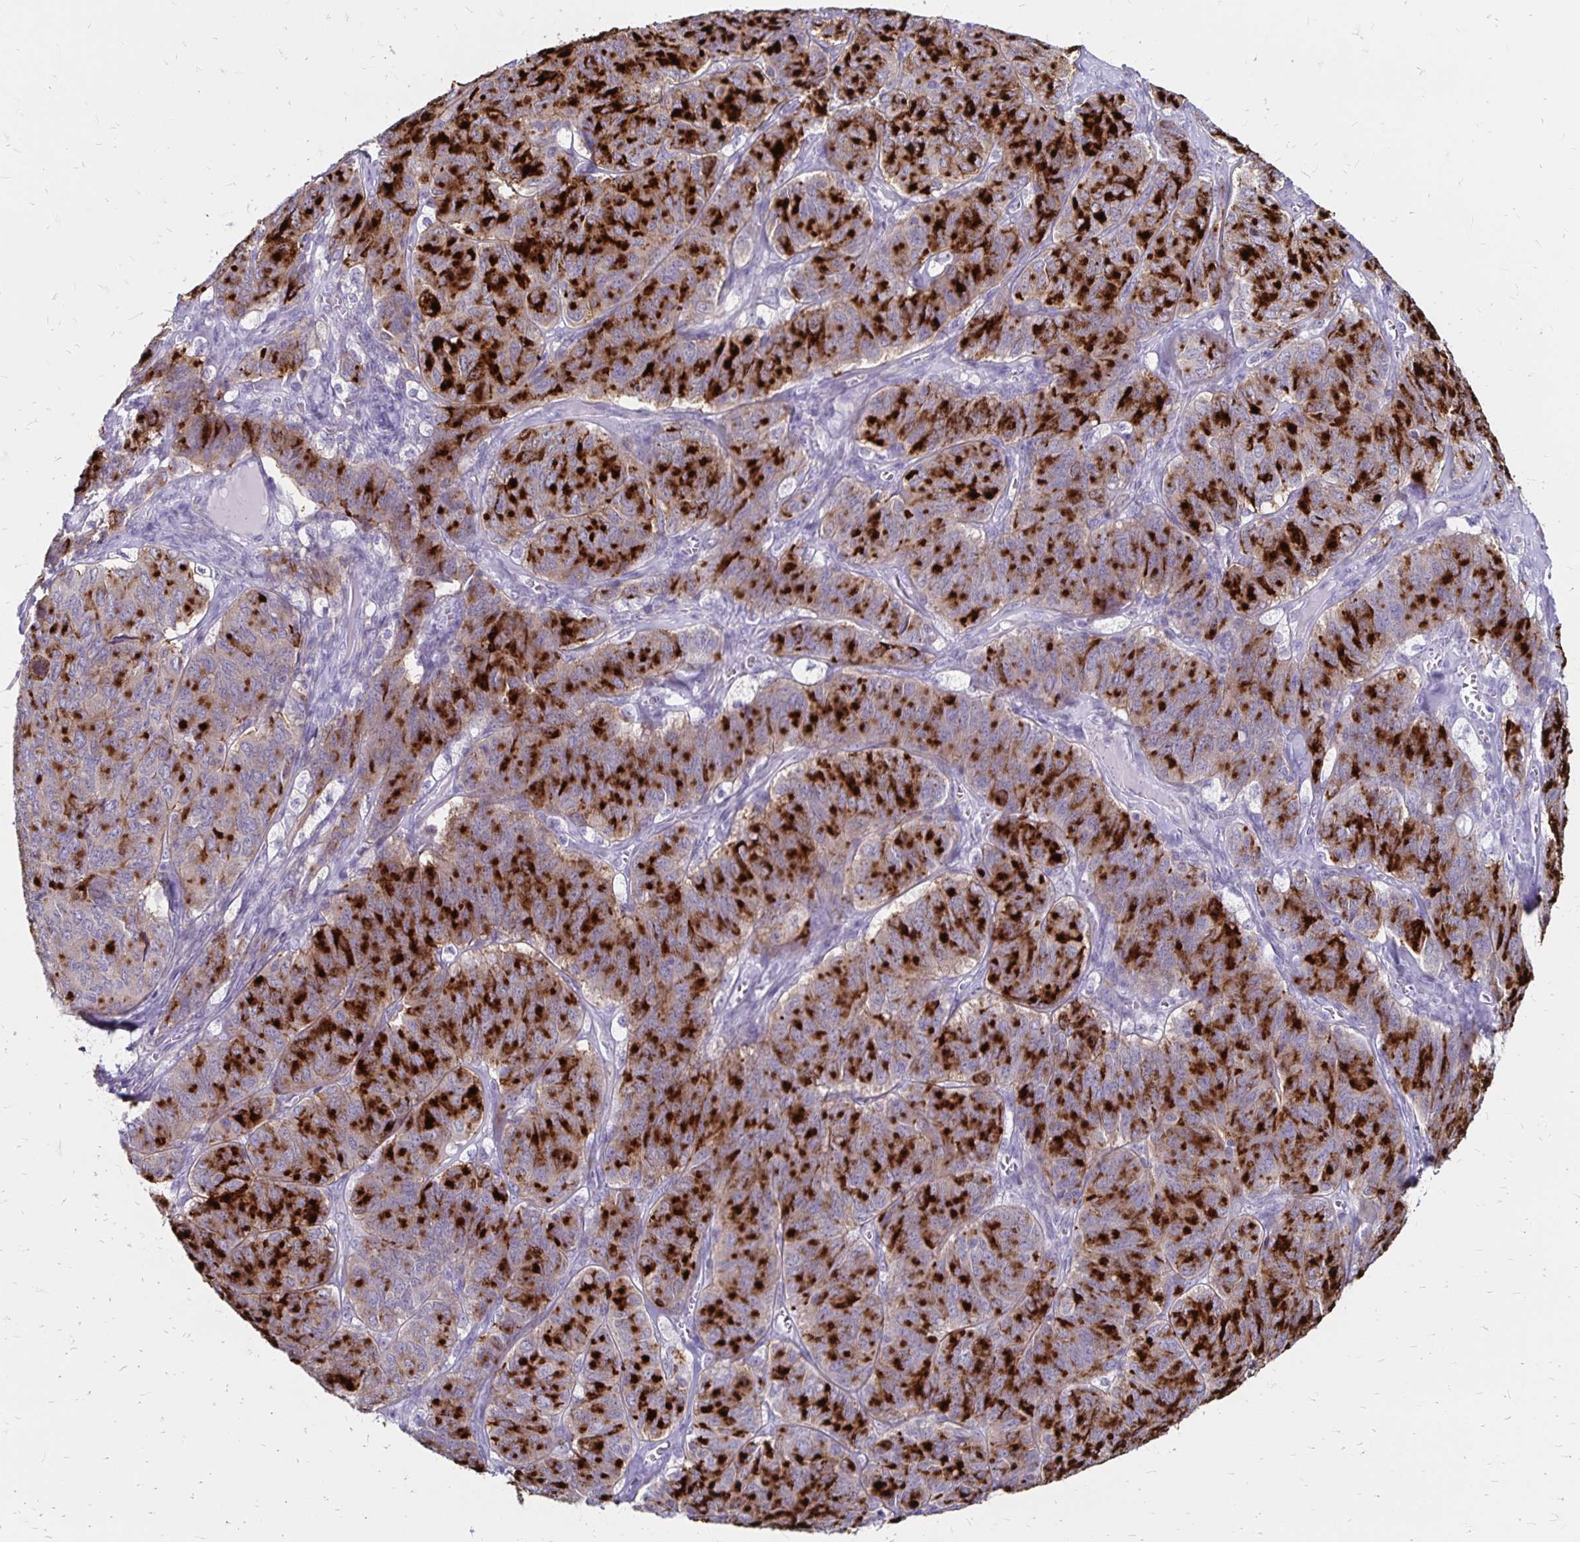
{"staining": {"intensity": "strong", "quantity": "25%-75%", "location": "cytoplasmic/membranous"}, "tissue": "ovarian cancer", "cell_type": "Tumor cells", "image_type": "cancer", "snomed": [{"axis": "morphology", "description": "Carcinoma, endometroid"}, {"axis": "topography", "description": "Ovary"}], "caption": "Immunohistochemical staining of human endometroid carcinoma (ovarian) displays strong cytoplasmic/membranous protein expression in about 25%-75% of tumor cells. (IHC, brightfield microscopy, high magnification).", "gene": "TNS3", "patient": {"sex": "female", "age": 80}}